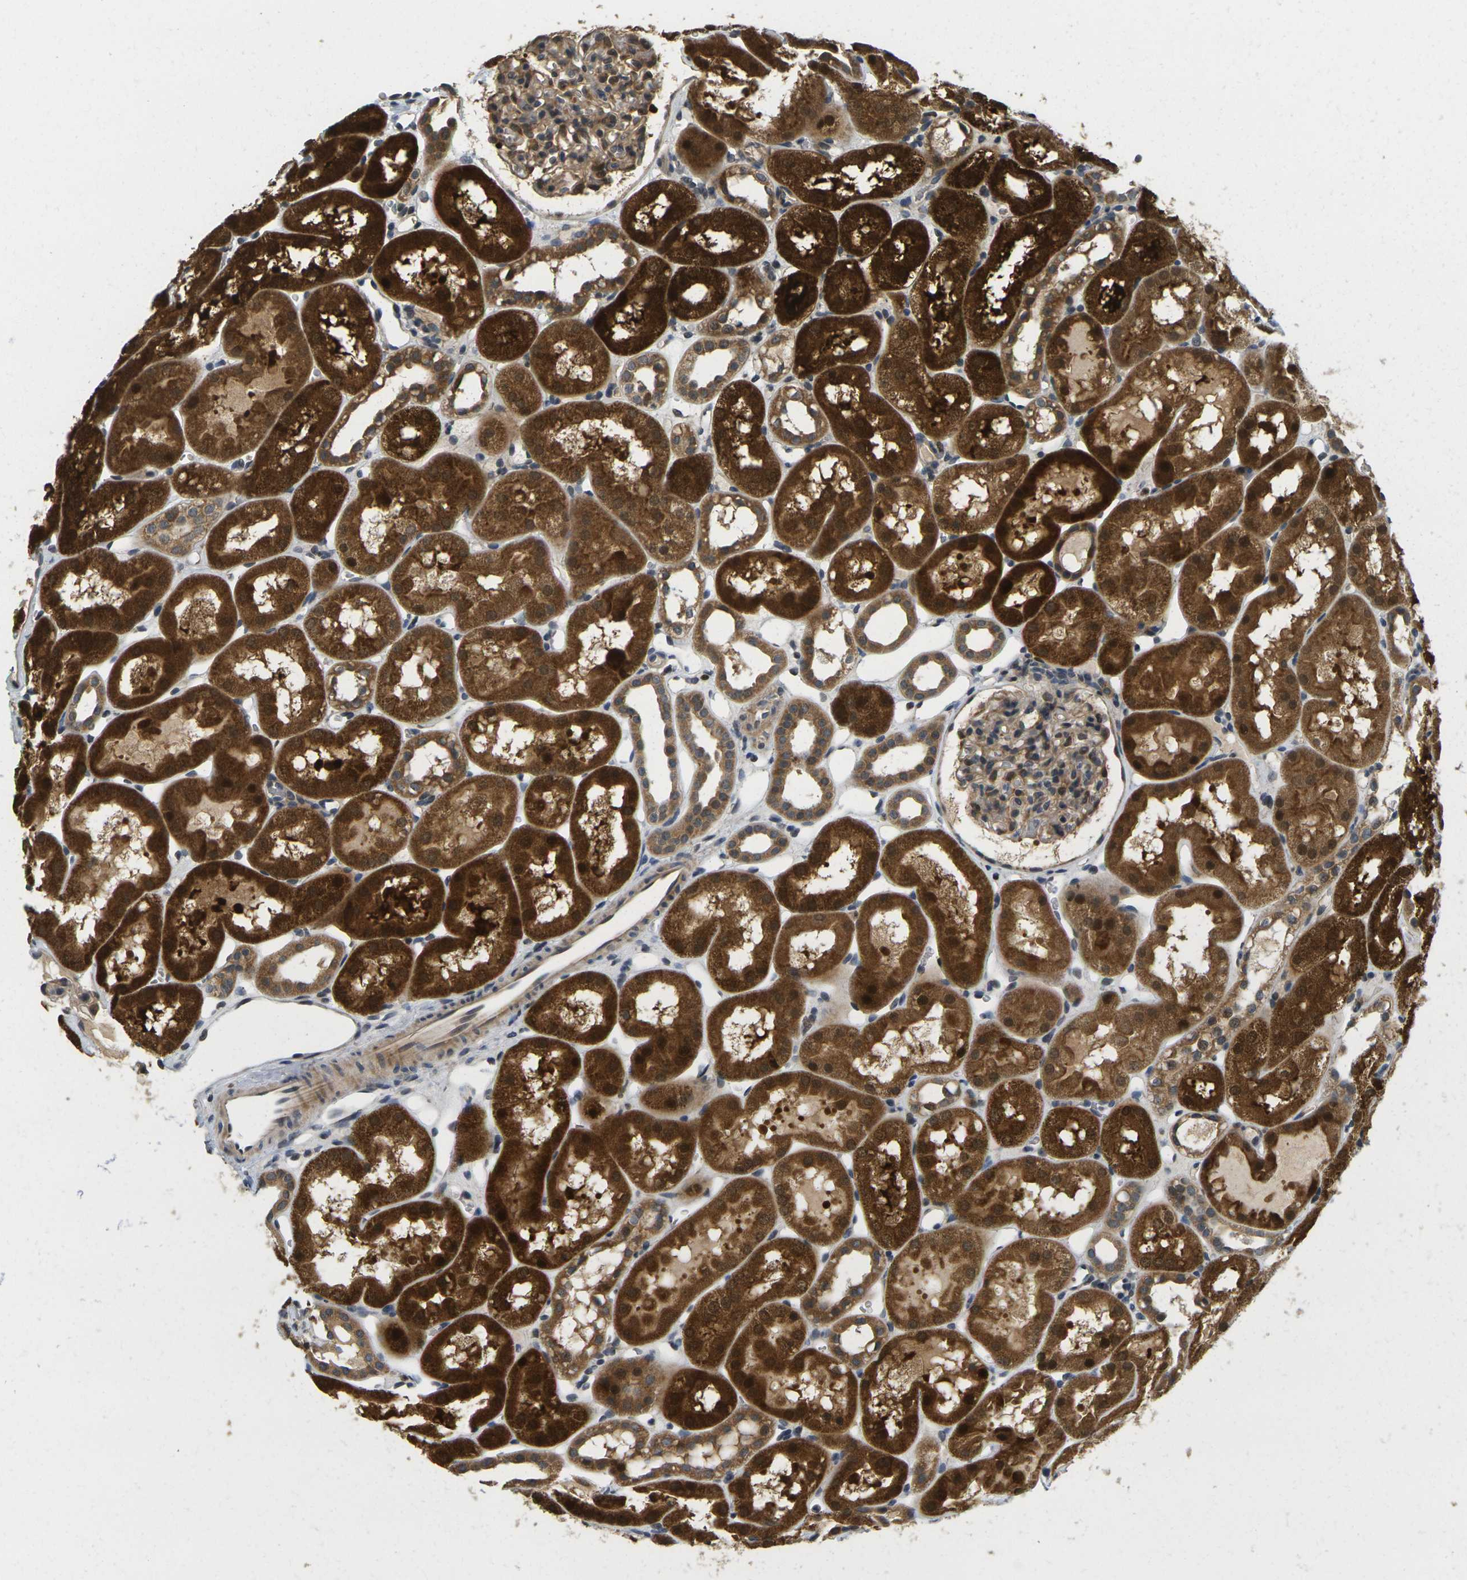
{"staining": {"intensity": "moderate", "quantity": "25%-75%", "location": "cytoplasmic/membranous,nuclear"}, "tissue": "kidney", "cell_type": "Cells in glomeruli", "image_type": "normal", "snomed": [{"axis": "morphology", "description": "Normal tissue, NOS"}, {"axis": "topography", "description": "Kidney"}, {"axis": "topography", "description": "Urinary bladder"}], "caption": "Kidney stained with DAB immunohistochemistry (IHC) shows medium levels of moderate cytoplasmic/membranous,nuclear expression in approximately 25%-75% of cells in glomeruli. (Brightfield microscopy of DAB IHC at high magnification).", "gene": "KLHL8", "patient": {"sex": "male", "age": 16}}